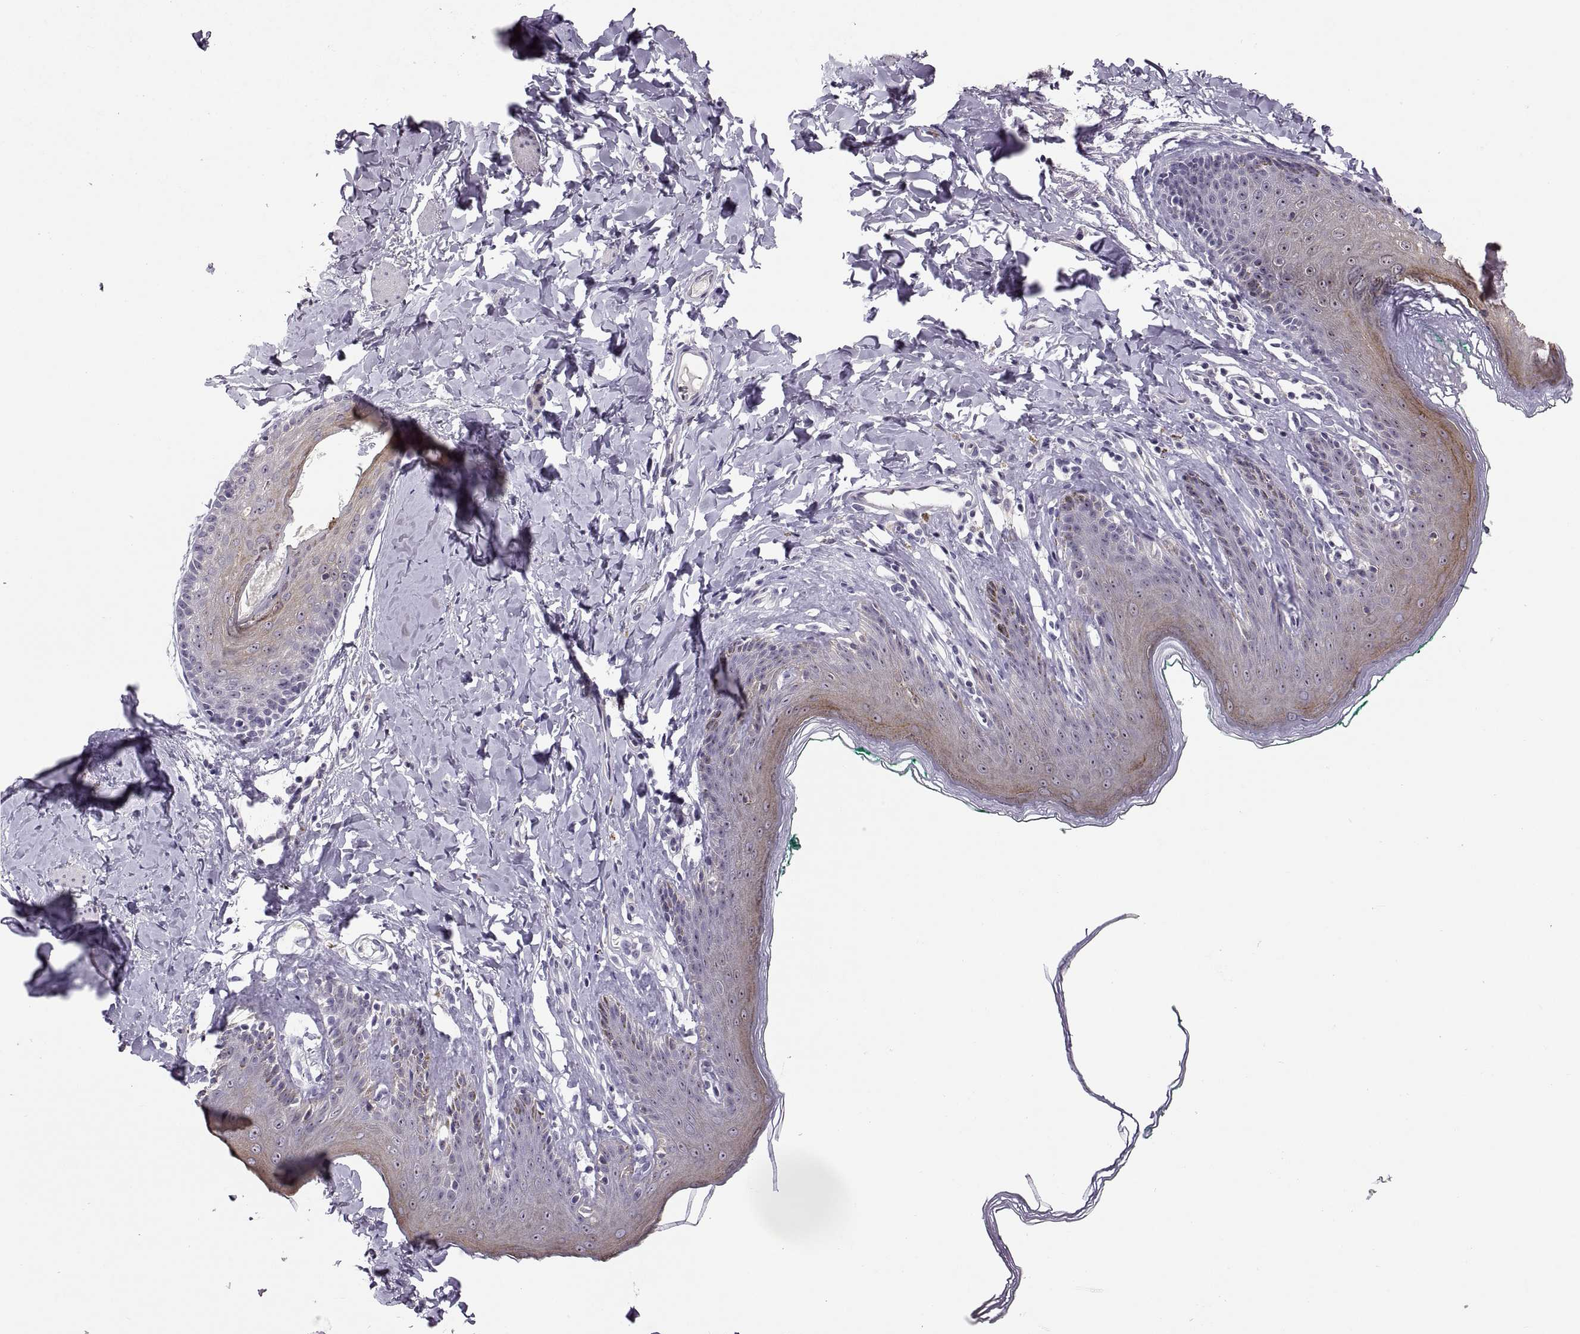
{"staining": {"intensity": "weak", "quantity": "25%-75%", "location": "cytoplasmic/membranous,nuclear"}, "tissue": "skin", "cell_type": "Epidermal cells", "image_type": "normal", "snomed": [{"axis": "morphology", "description": "Normal tissue, NOS"}, {"axis": "topography", "description": "Vulva"}], "caption": "Skin stained with immunohistochemistry (IHC) shows weak cytoplasmic/membranous,nuclear staining in about 25%-75% of epidermal cells. (brown staining indicates protein expression, while blue staining denotes nuclei).", "gene": "VSX2", "patient": {"sex": "female", "age": 66}}